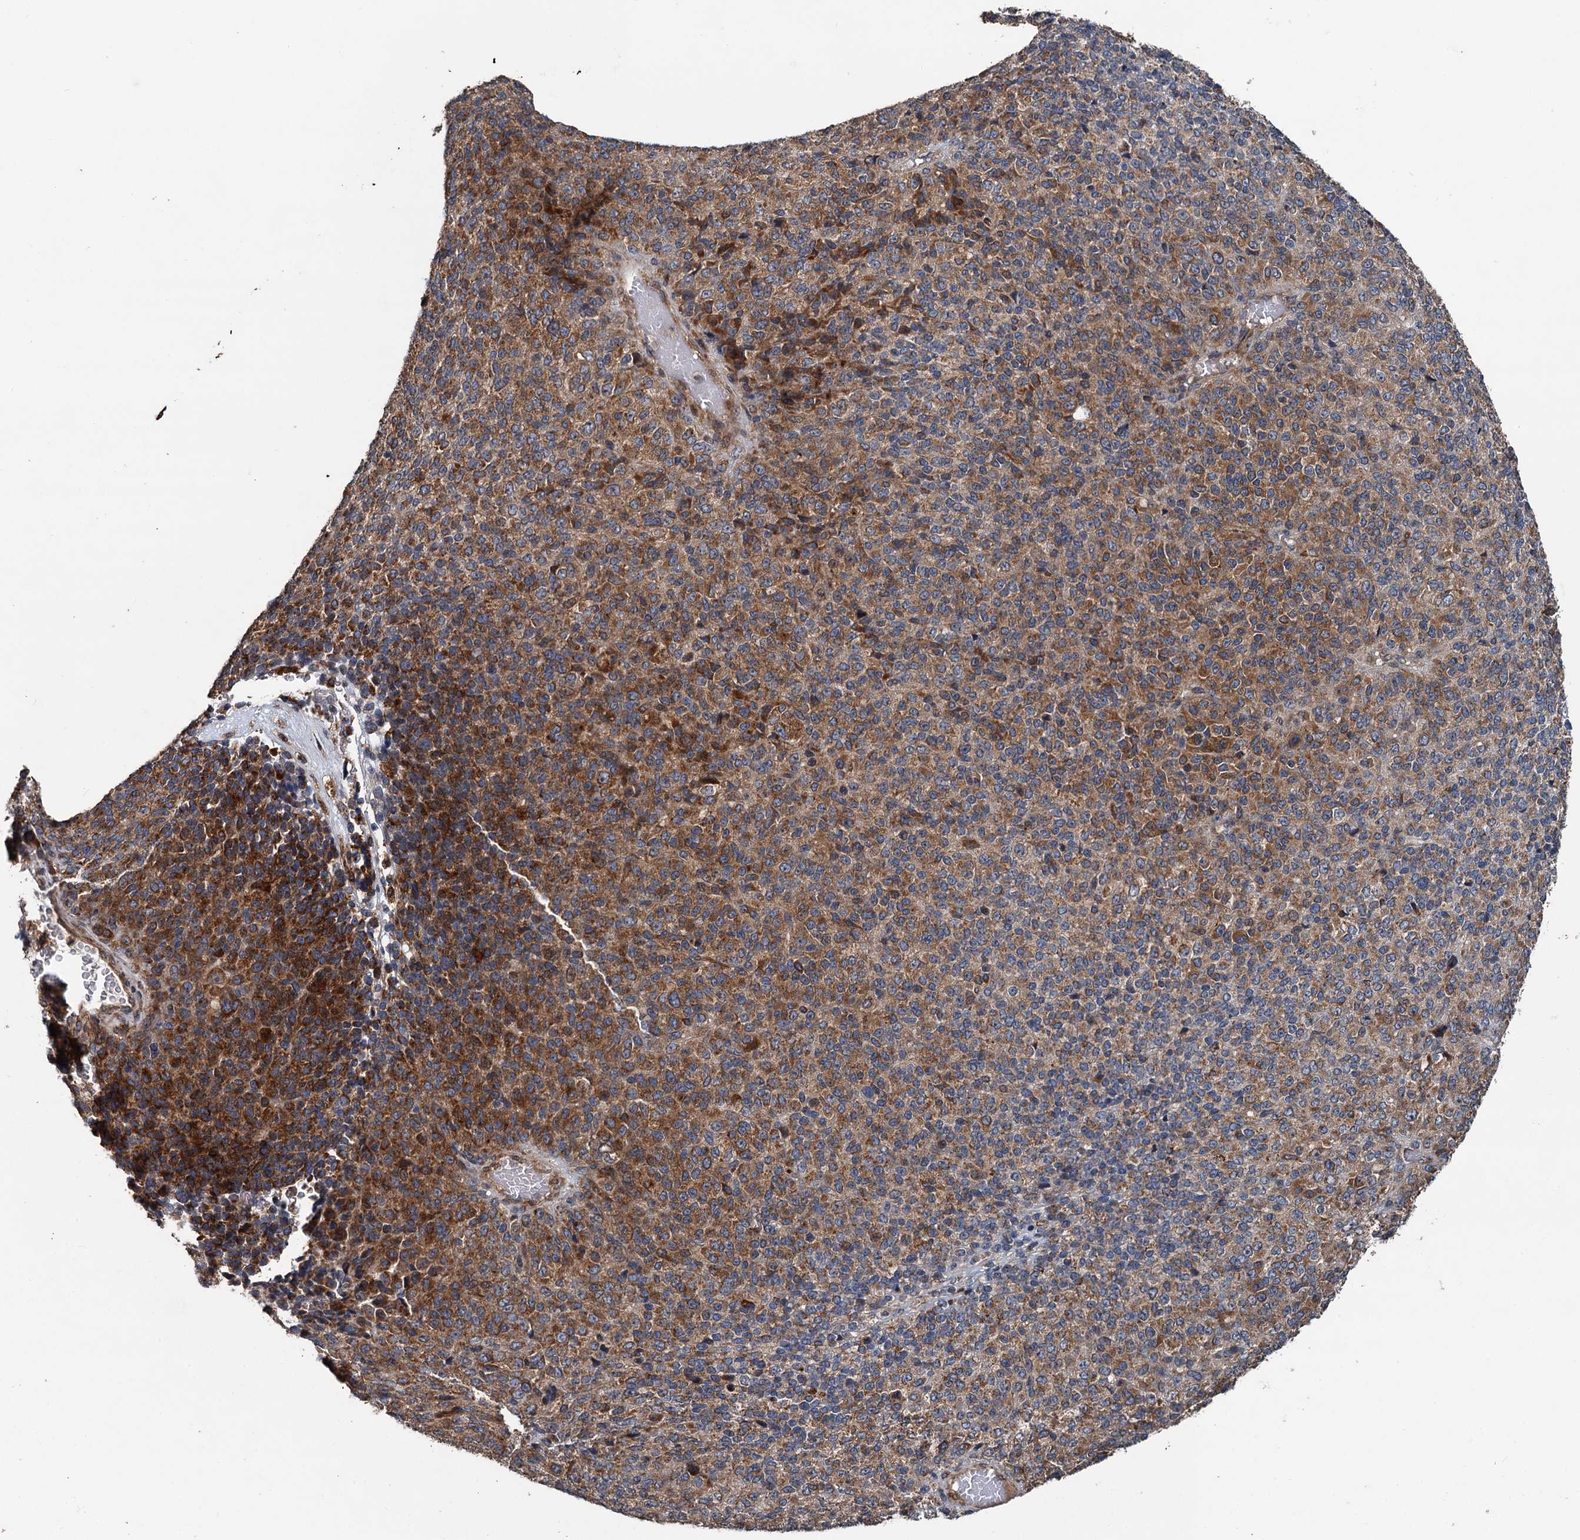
{"staining": {"intensity": "strong", "quantity": "25%-75%", "location": "cytoplasmic/membranous"}, "tissue": "melanoma", "cell_type": "Tumor cells", "image_type": "cancer", "snomed": [{"axis": "morphology", "description": "Malignant melanoma, Metastatic site"}, {"axis": "topography", "description": "Brain"}], "caption": "Approximately 25%-75% of tumor cells in human malignant melanoma (metastatic site) show strong cytoplasmic/membranous protein expression as visualized by brown immunohistochemical staining.", "gene": "LRRK2", "patient": {"sex": "female", "age": 56}}